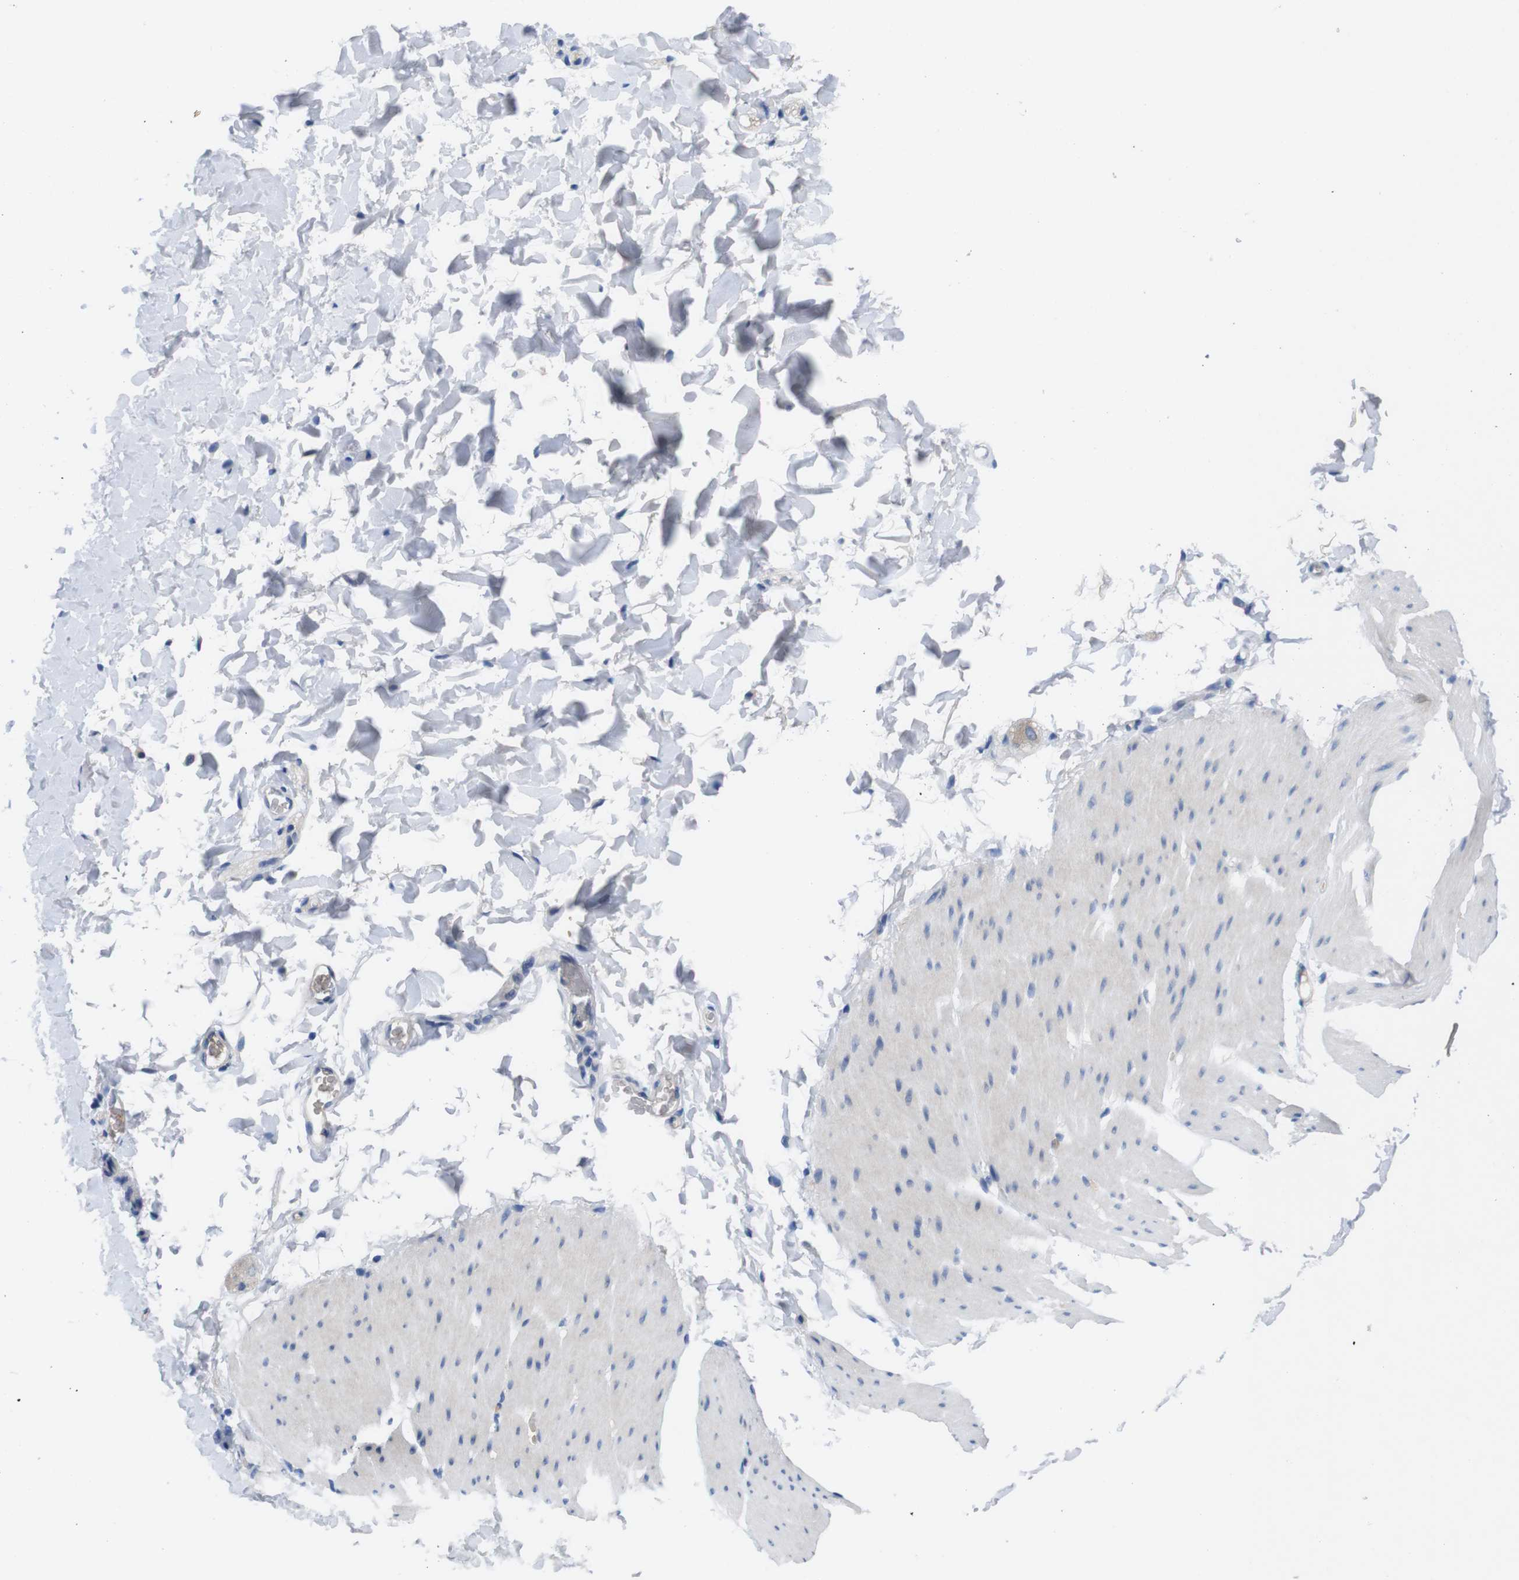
{"staining": {"intensity": "negative", "quantity": "none", "location": "none"}, "tissue": "smooth muscle", "cell_type": "Smooth muscle cells", "image_type": "normal", "snomed": [{"axis": "morphology", "description": "Normal tissue, NOS"}, {"axis": "topography", "description": "Smooth muscle"}, {"axis": "topography", "description": "Colon"}], "caption": "This micrograph is of benign smooth muscle stained with immunohistochemistry to label a protein in brown with the nuclei are counter-stained blue. There is no staining in smooth muscle cells. The staining is performed using DAB brown chromogen with nuclei counter-stained in using hematoxylin.", "gene": "C1RL", "patient": {"sex": "male", "age": 67}}